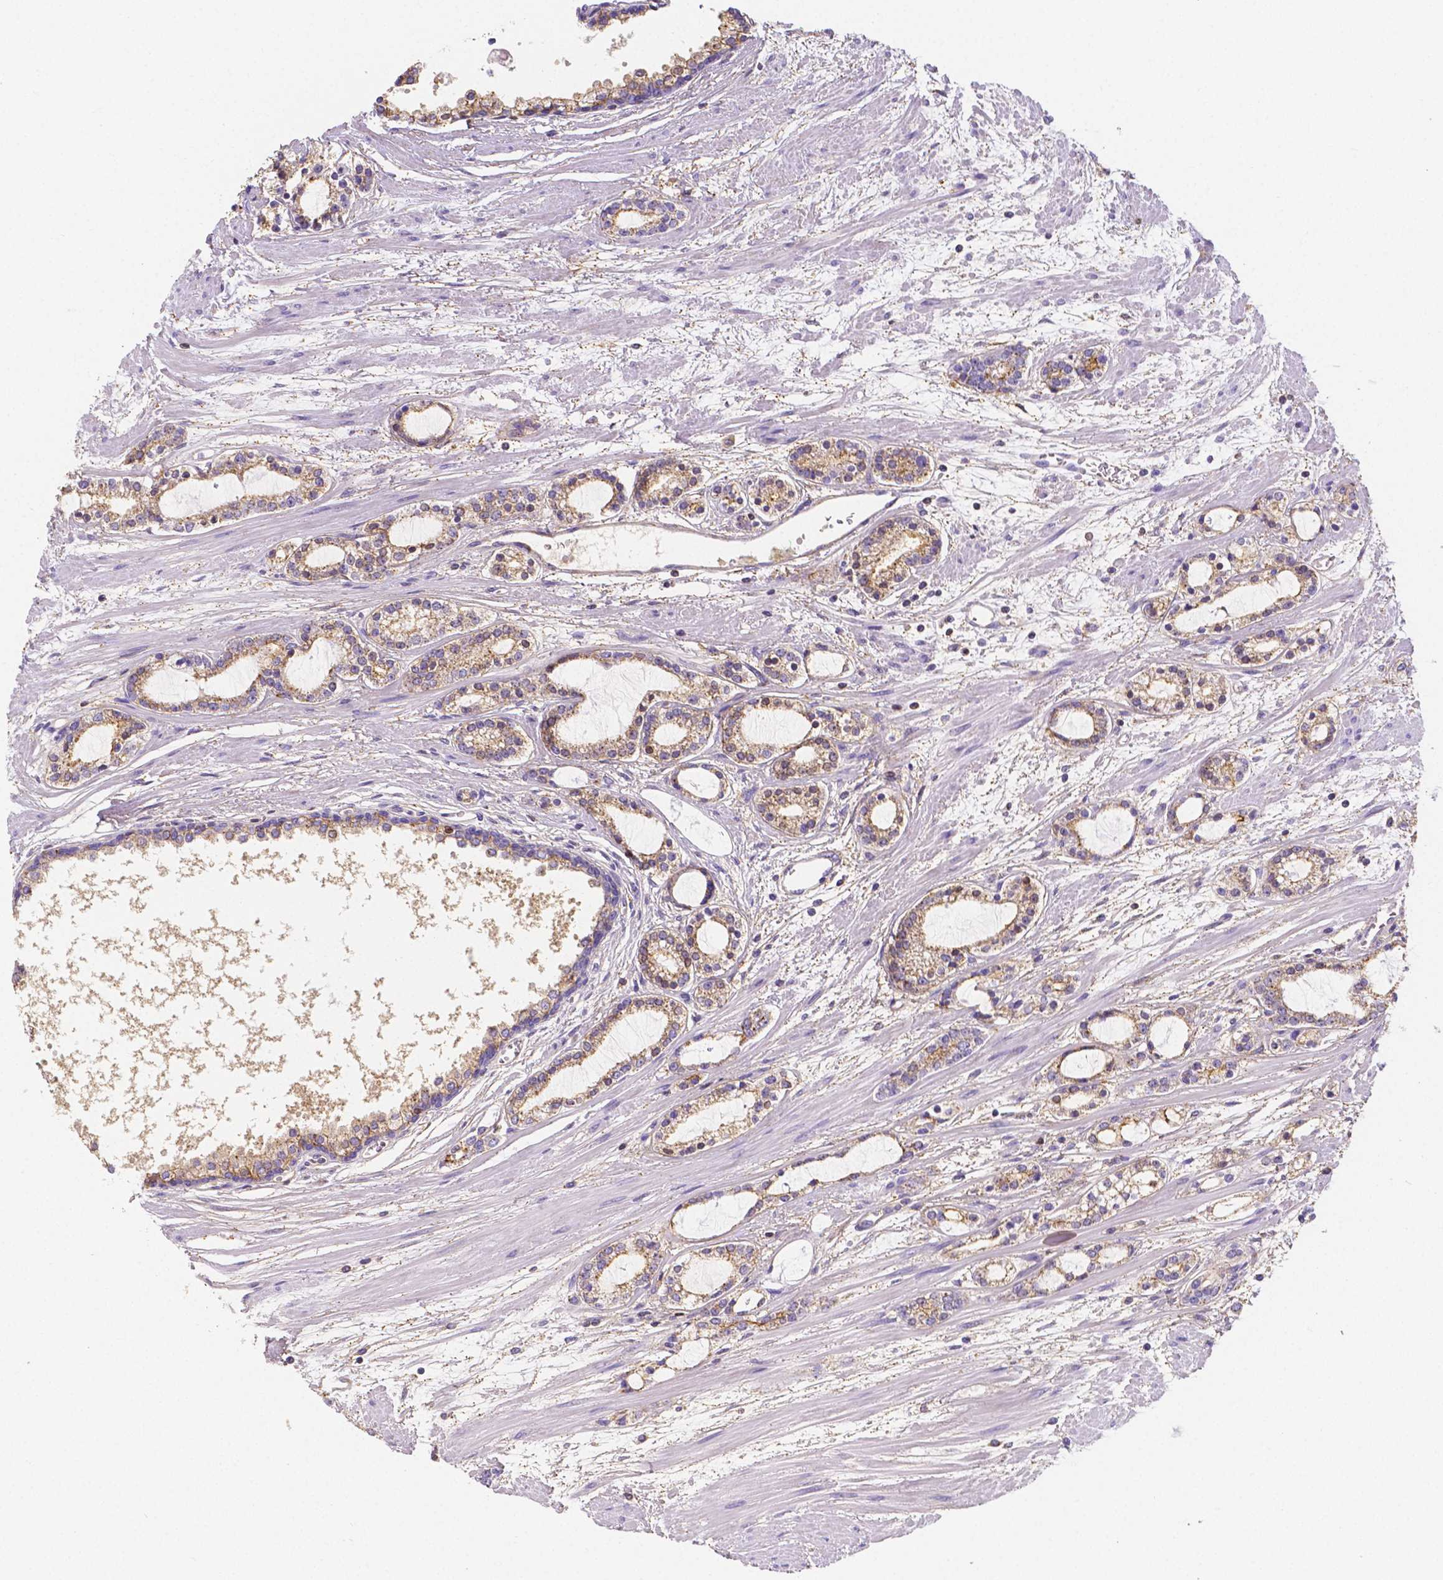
{"staining": {"intensity": "moderate", "quantity": ">75%", "location": "cytoplasmic/membranous"}, "tissue": "prostate cancer", "cell_type": "Tumor cells", "image_type": "cancer", "snomed": [{"axis": "morphology", "description": "Adenocarcinoma, Medium grade"}, {"axis": "topography", "description": "Prostate"}], "caption": "Immunohistochemistry (IHC) staining of adenocarcinoma (medium-grade) (prostate), which displays medium levels of moderate cytoplasmic/membranous staining in approximately >75% of tumor cells indicating moderate cytoplasmic/membranous protein expression. The staining was performed using DAB (brown) for protein detection and nuclei were counterstained in hematoxylin (blue).", "gene": "GABRD", "patient": {"sex": "male", "age": 57}}